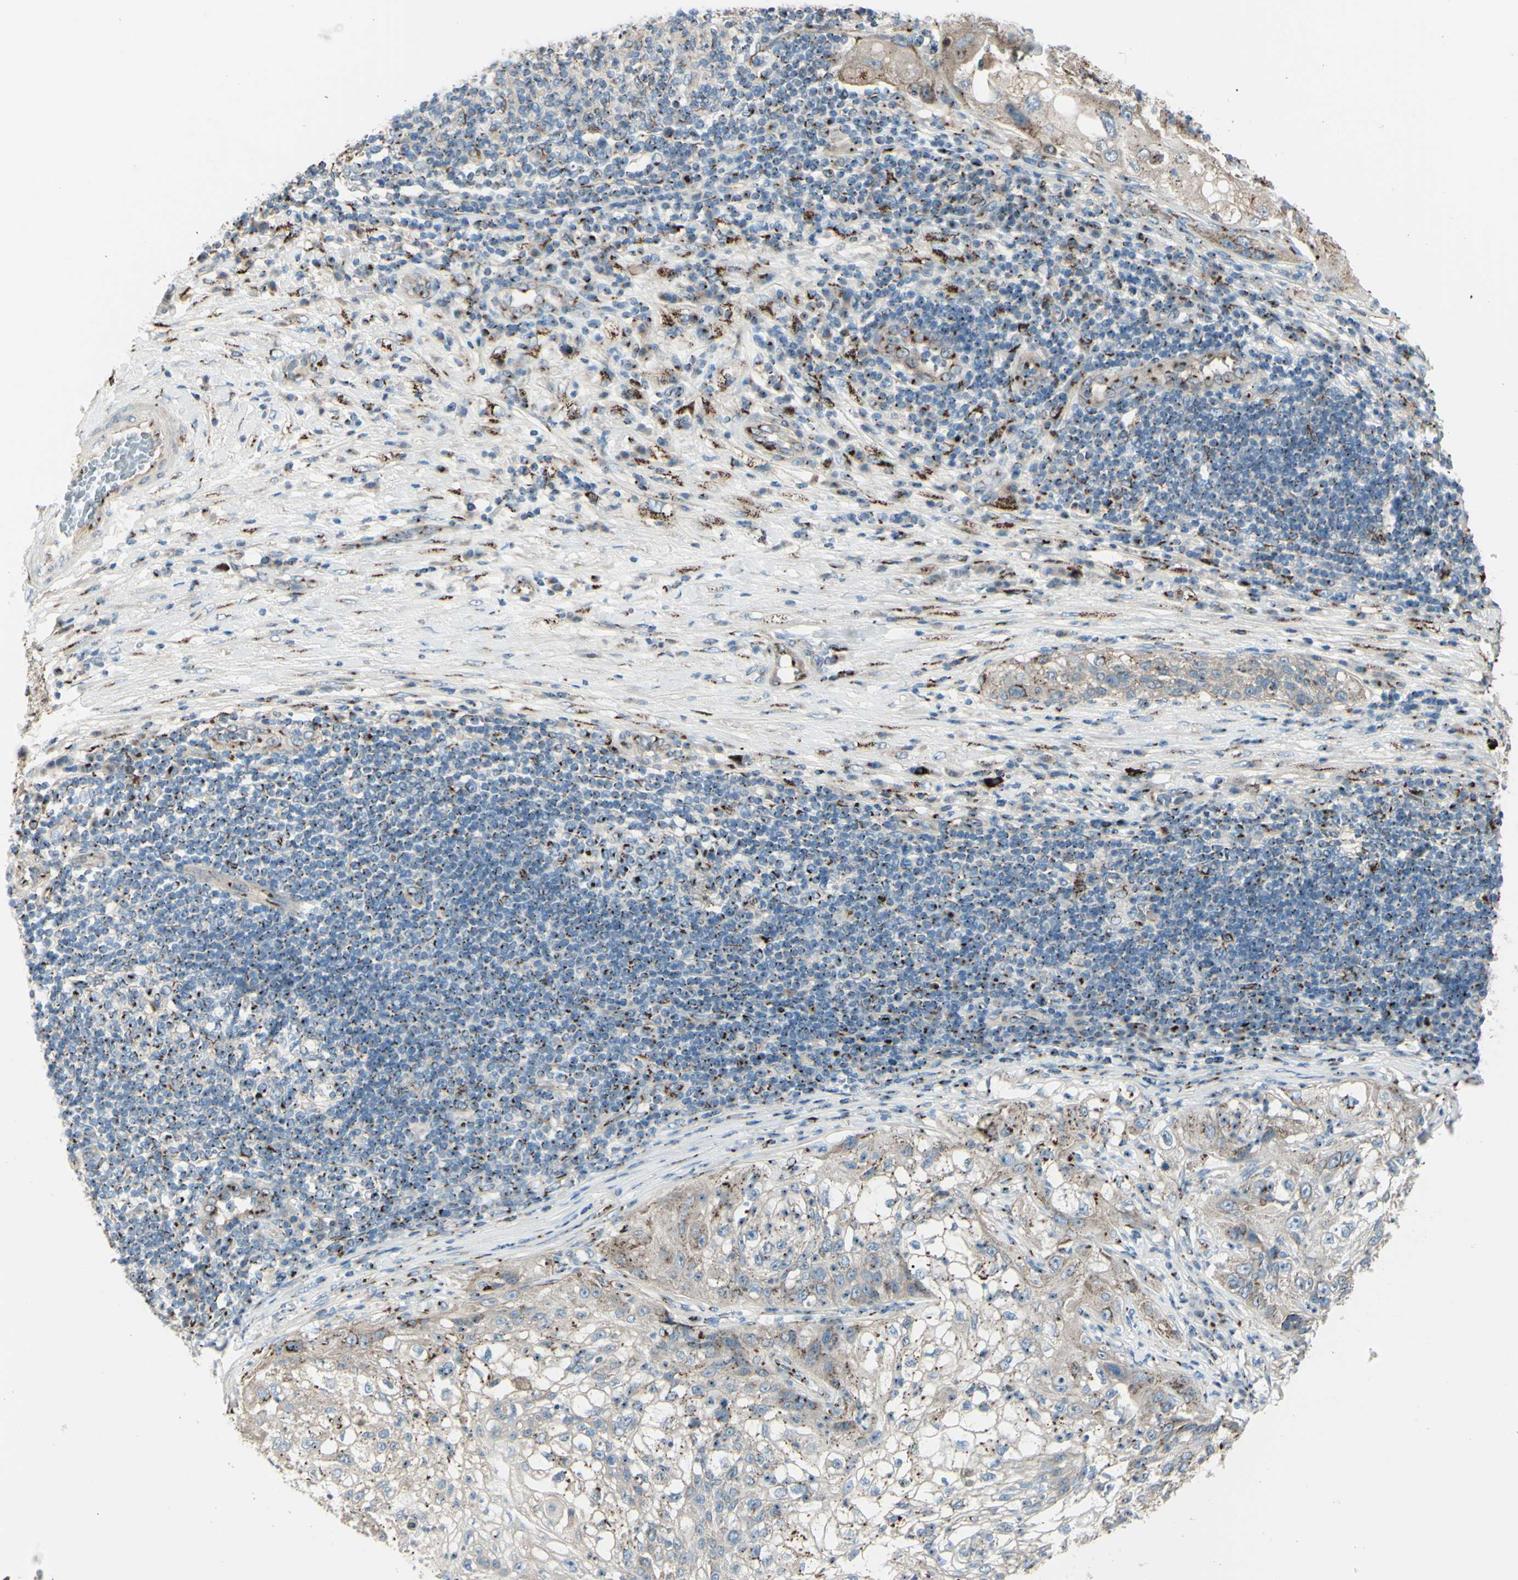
{"staining": {"intensity": "weak", "quantity": "25%-75%", "location": "cytoplasmic/membranous"}, "tissue": "lung cancer", "cell_type": "Tumor cells", "image_type": "cancer", "snomed": [{"axis": "morphology", "description": "Inflammation, NOS"}, {"axis": "morphology", "description": "Squamous cell carcinoma, NOS"}, {"axis": "topography", "description": "Lymph node"}, {"axis": "topography", "description": "Soft tissue"}, {"axis": "topography", "description": "Lung"}], "caption": "A micrograph showing weak cytoplasmic/membranous expression in approximately 25%-75% of tumor cells in lung cancer, as visualized by brown immunohistochemical staining.", "gene": "B4GALT1", "patient": {"sex": "male", "age": 66}}